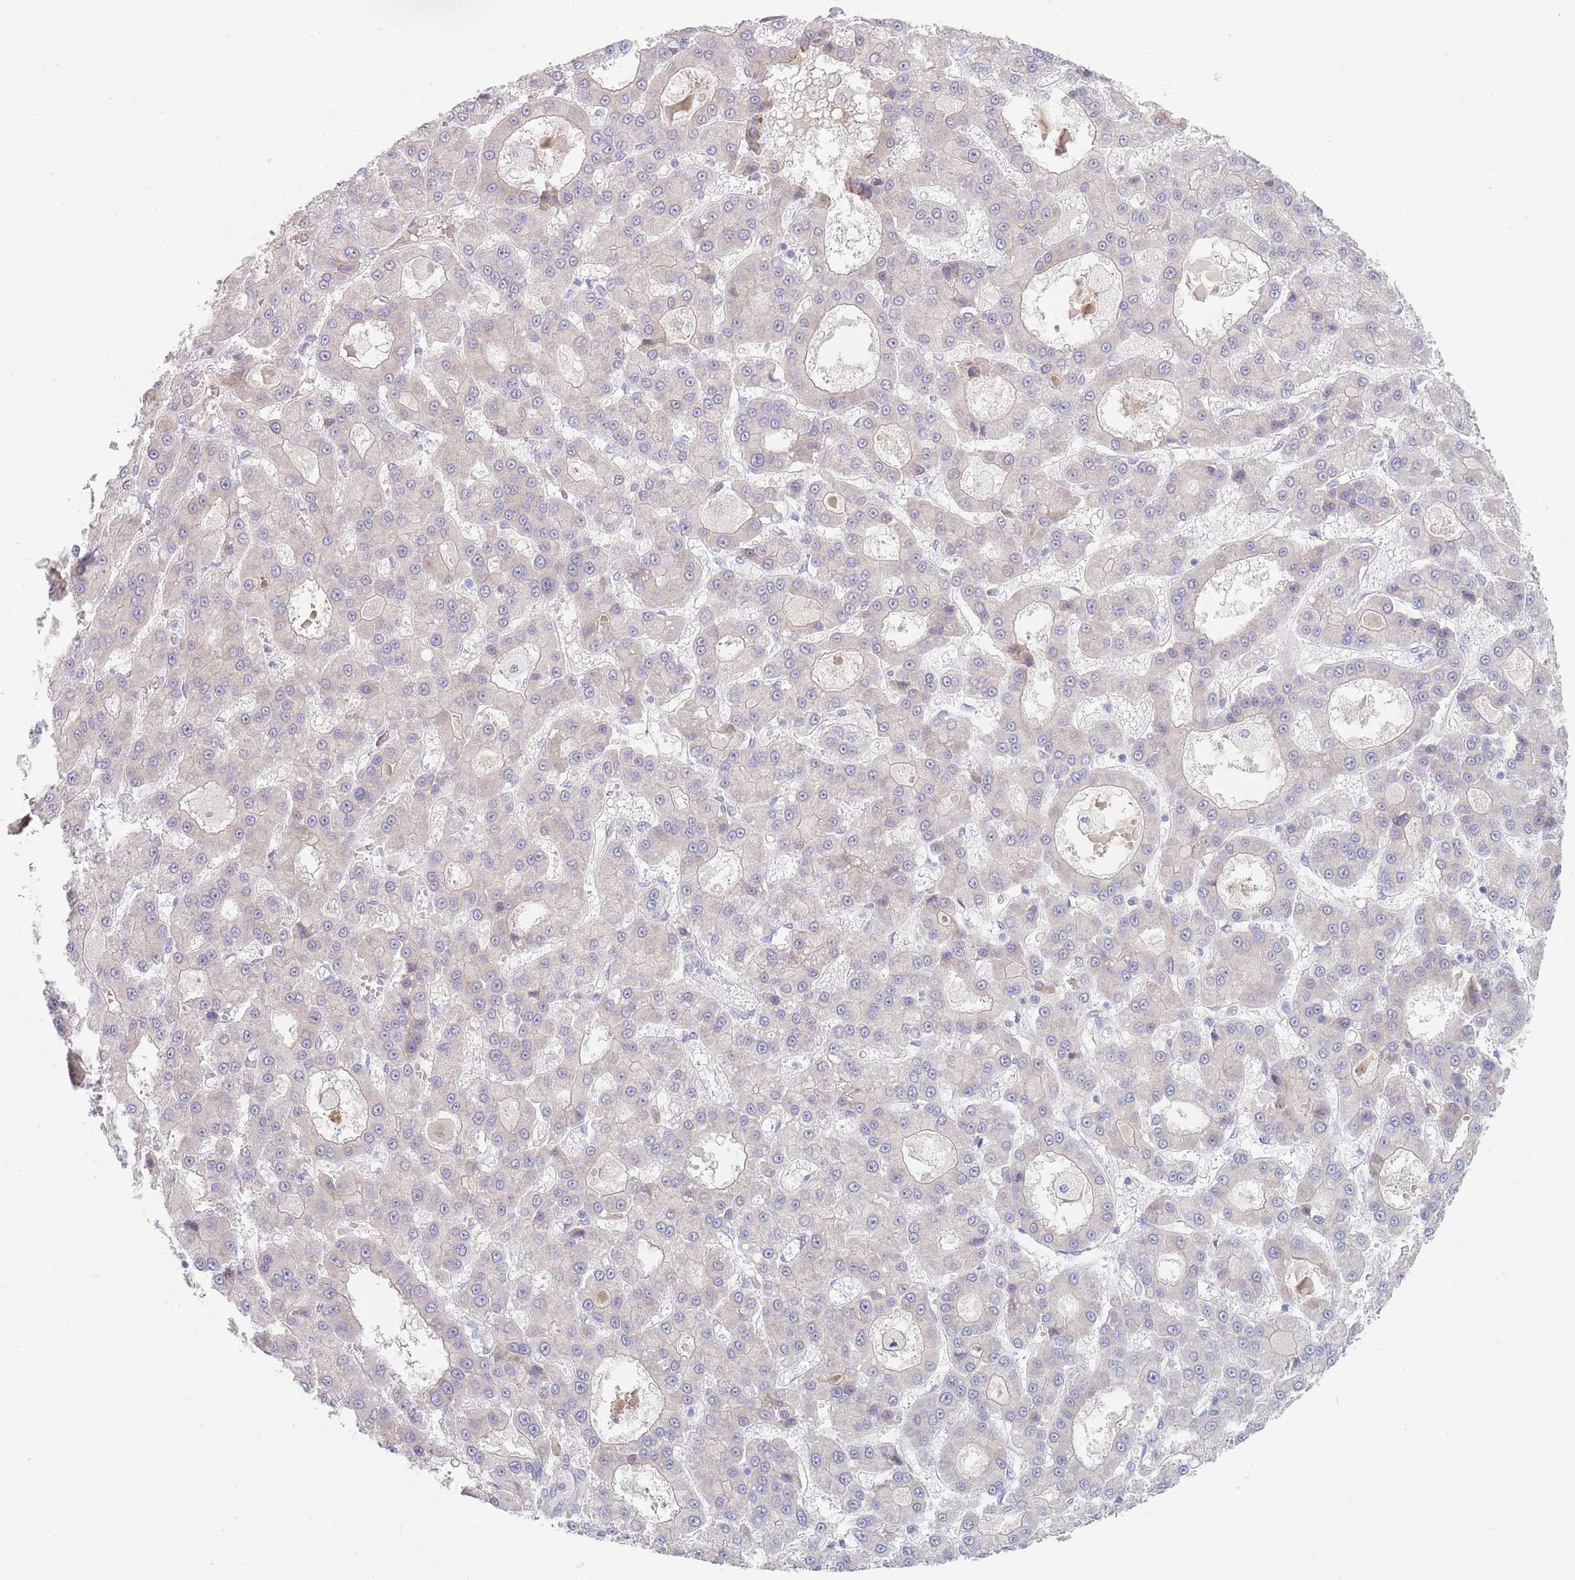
{"staining": {"intensity": "negative", "quantity": "none", "location": "none"}, "tissue": "liver cancer", "cell_type": "Tumor cells", "image_type": "cancer", "snomed": [{"axis": "morphology", "description": "Carcinoma, Hepatocellular, NOS"}, {"axis": "topography", "description": "Liver"}], "caption": "Histopathology image shows no protein staining in tumor cells of liver cancer tissue. (DAB (3,3'-diaminobenzidine) IHC visualized using brightfield microscopy, high magnification).", "gene": "SPATS1", "patient": {"sex": "male", "age": 70}}